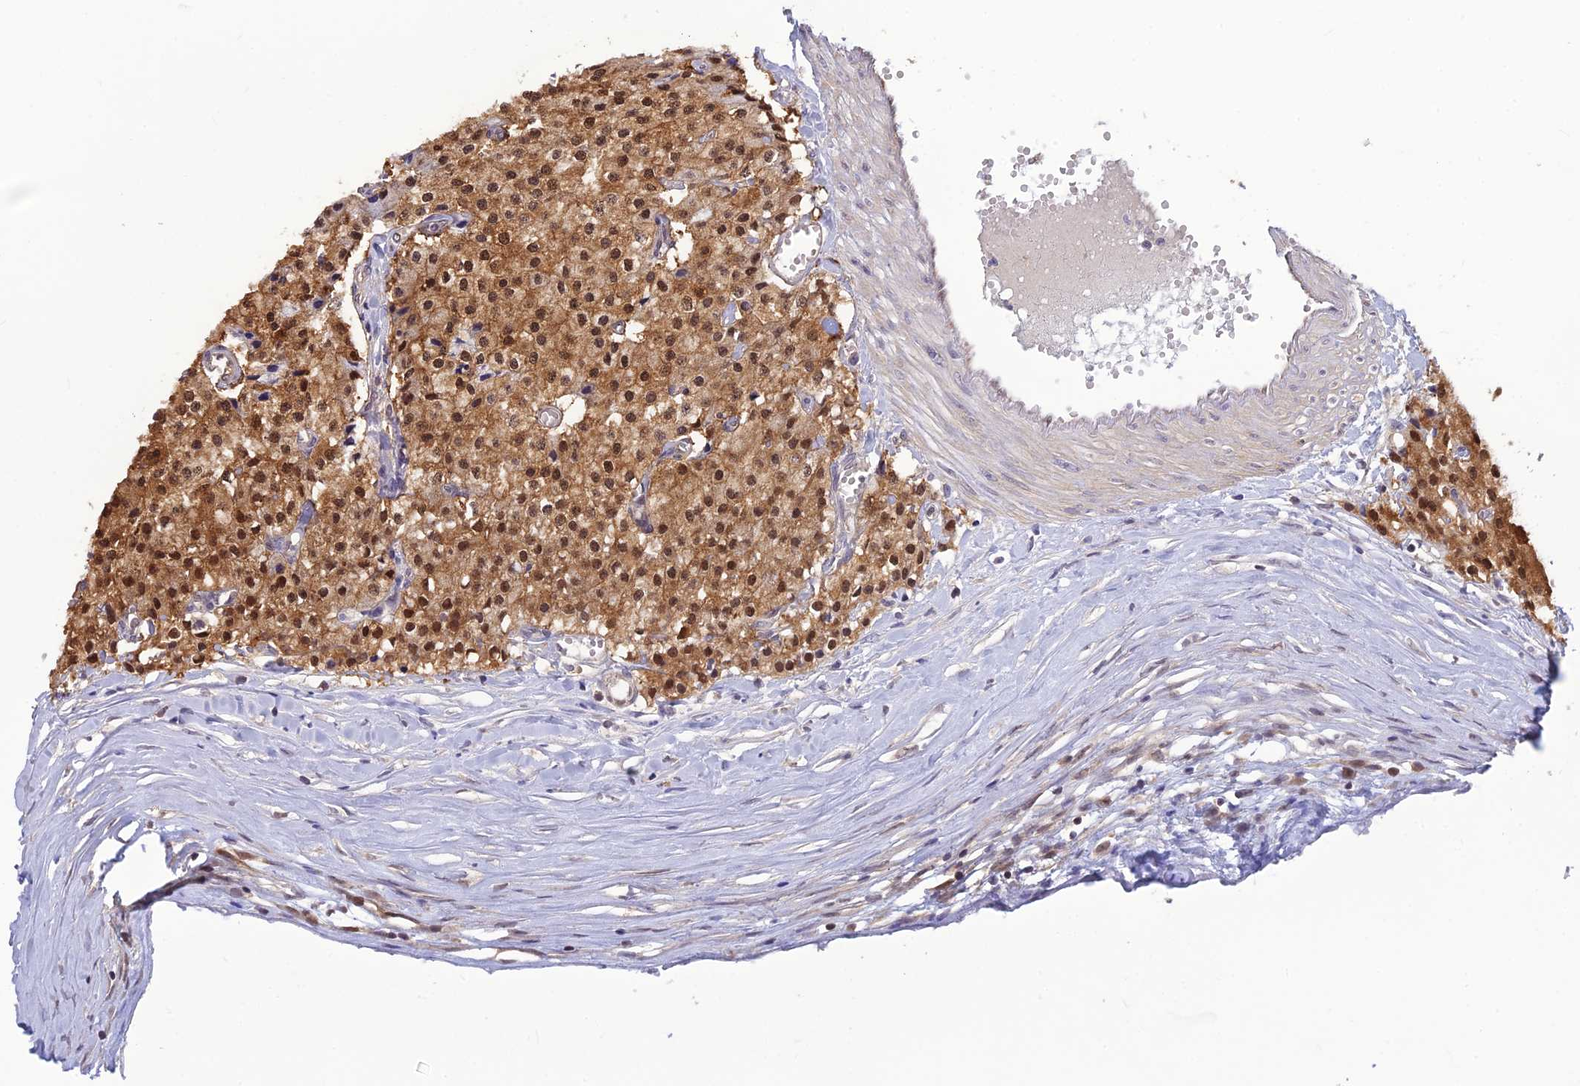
{"staining": {"intensity": "moderate", "quantity": ">75%", "location": "cytoplasmic/membranous,nuclear"}, "tissue": "carcinoid", "cell_type": "Tumor cells", "image_type": "cancer", "snomed": [{"axis": "morphology", "description": "Carcinoid, malignant, NOS"}, {"axis": "topography", "description": "Colon"}], "caption": "Carcinoid stained for a protein (brown) displays moderate cytoplasmic/membranous and nuclear positive positivity in approximately >75% of tumor cells.", "gene": "HINT1", "patient": {"sex": "female", "age": 52}}